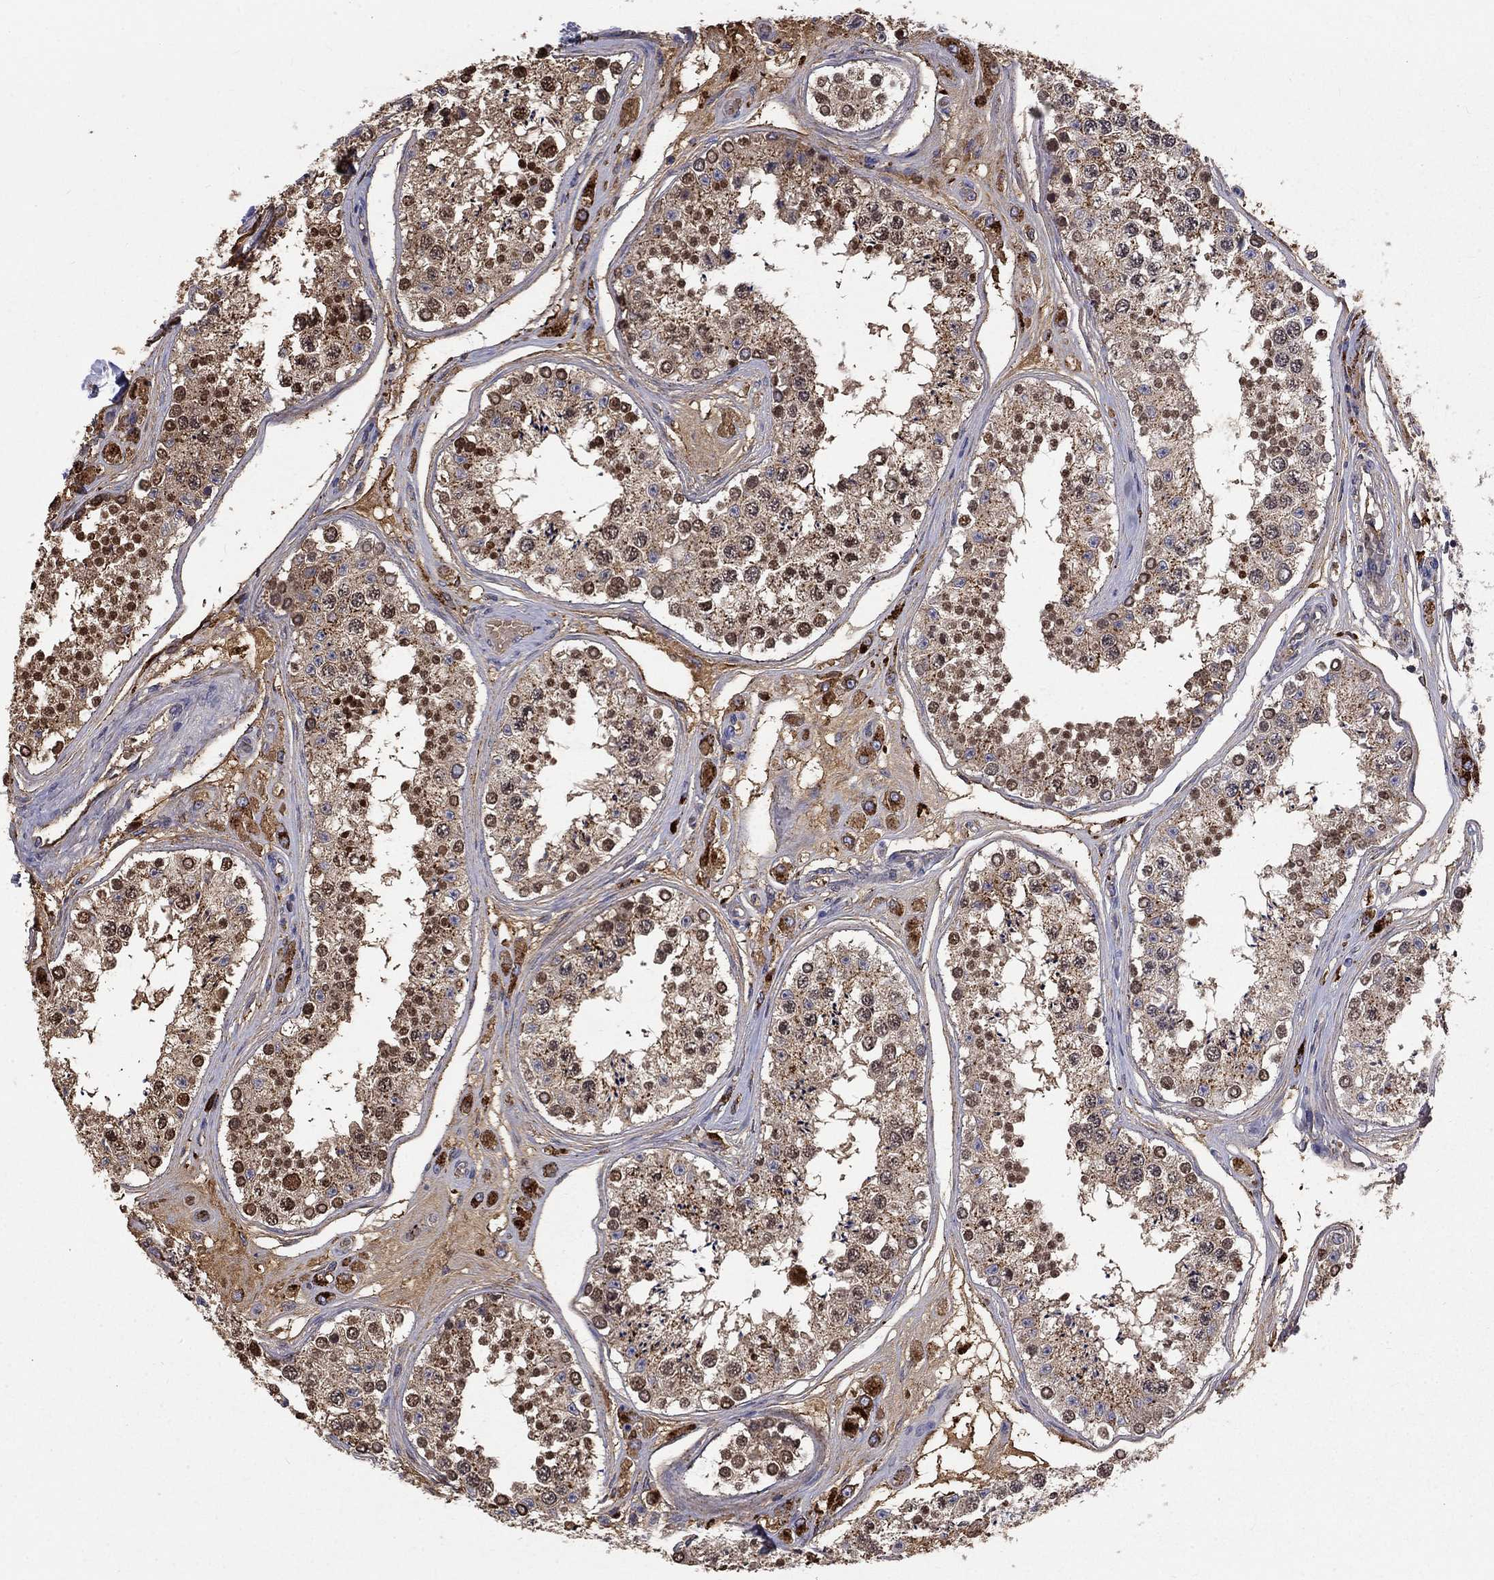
{"staining": {"intensity": "moderate", "quantity": "25%-75%", "location": "cytoplasmic/membranous,nuclear"}, "tissue": "testis", "cell_type": "Cells in seminiferous ducts", "image_type": "normal", "snomed": [{"axis": "morphology", "description": "Normal tissue, NOS"}, {"axis": "topography", "description": "Testis"}], "caption": "Testis stained with immunohistochemistry (IHC) exhibits moderate cytoplasmic/membranous,nuclear positivity in about 25%-75% of cells in seminiferous ducts. (DAB (3,3'-diaminobenzidine) IHC, brown staining for protein, blue staining for nuclei).", "gene": "EPDR1", "patient": {"sex": "male", "age": 25}}